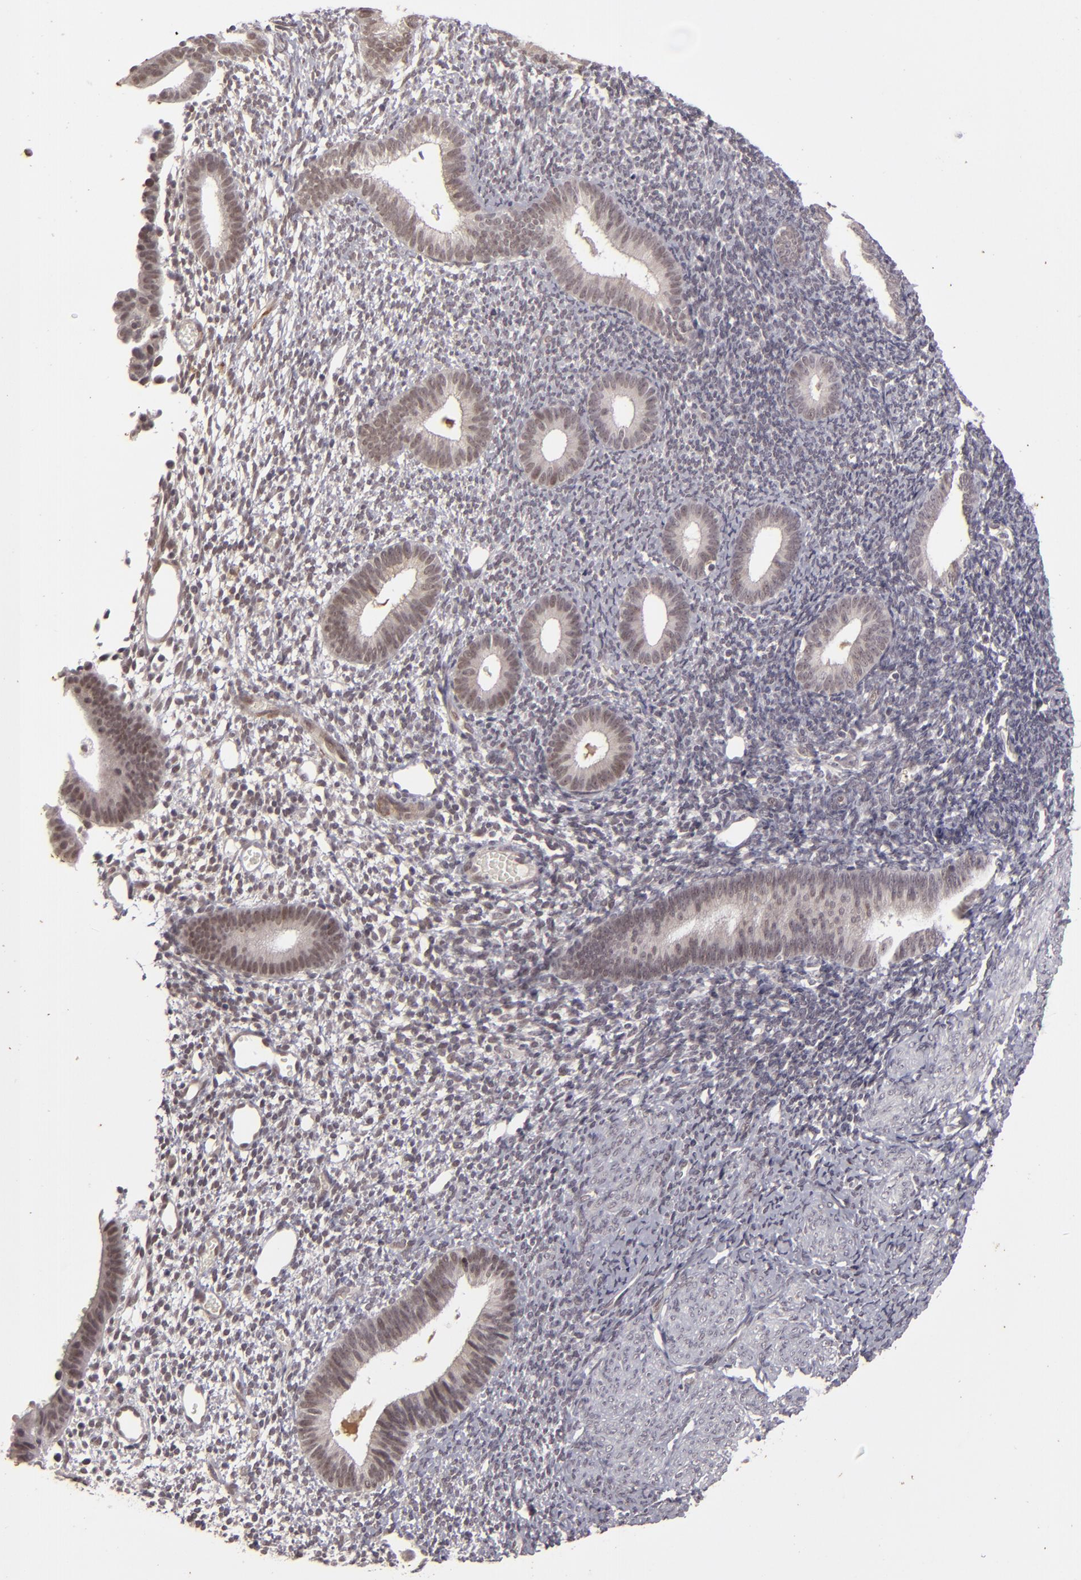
{"staining": {"intensity": "negative", "quantity": "none", "location": "none"}, "tissue": "endometrium", "cell_type": "Cells in endometrial stroma", "image_type": "normal", "snomed": [{"axis": "morphology", "description": "Normal tissue, NOS"}, {"axis": "topography", "description": "Smooth muscle"}, {"axis": "topography", "description": "Endometrium"}], "caption": "Cells in endometrial stroma show no significant staining in unremarkable endometrium. Nuclei are stained in blue.", "gene": "DFFA", "patient": {"sex": "female", "age": 57}}